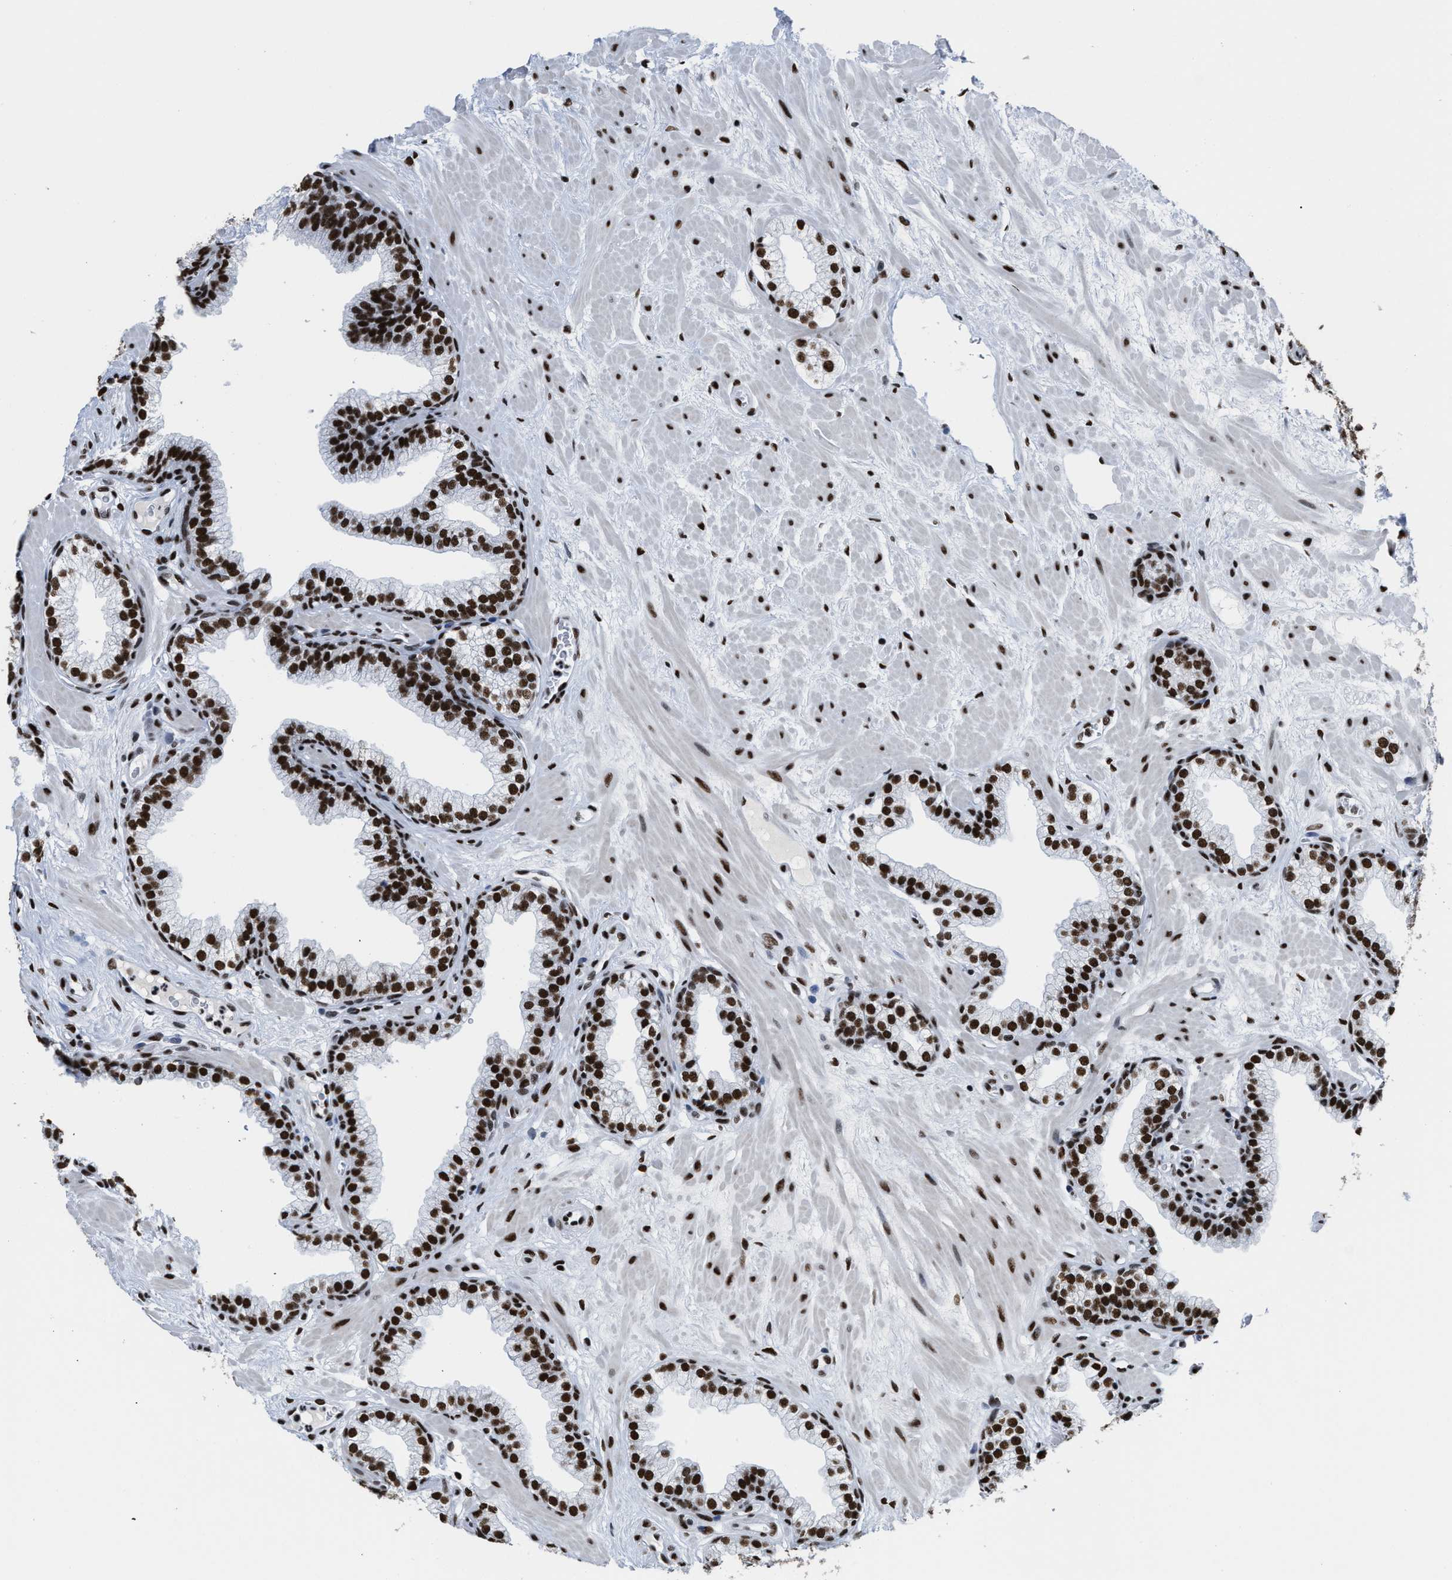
{"staining": {"intensity": "strong", "quantity": ">75%", "location": "nuclear"}, "tissue": "prostate", "cell_type": "Glandular cells", "image_type": "normal", "snomed": [{"axis": "morphology", "description": "Normal tissue, NOS"}, {"axis": "morphology", "description": "Urothelial carcinoma, Low grade"}, {"axis": "topography", "description": "Urinary bladder"}, {"axis": "topography", "description": "Prostate"}], "caption": "The image demonstrates staining of normal prostate, revealing strong nuclear protein staining (brown color) within glandular cells.", "gene": "SMARCC2", "patient": {"sex": "male", "age": 60}}